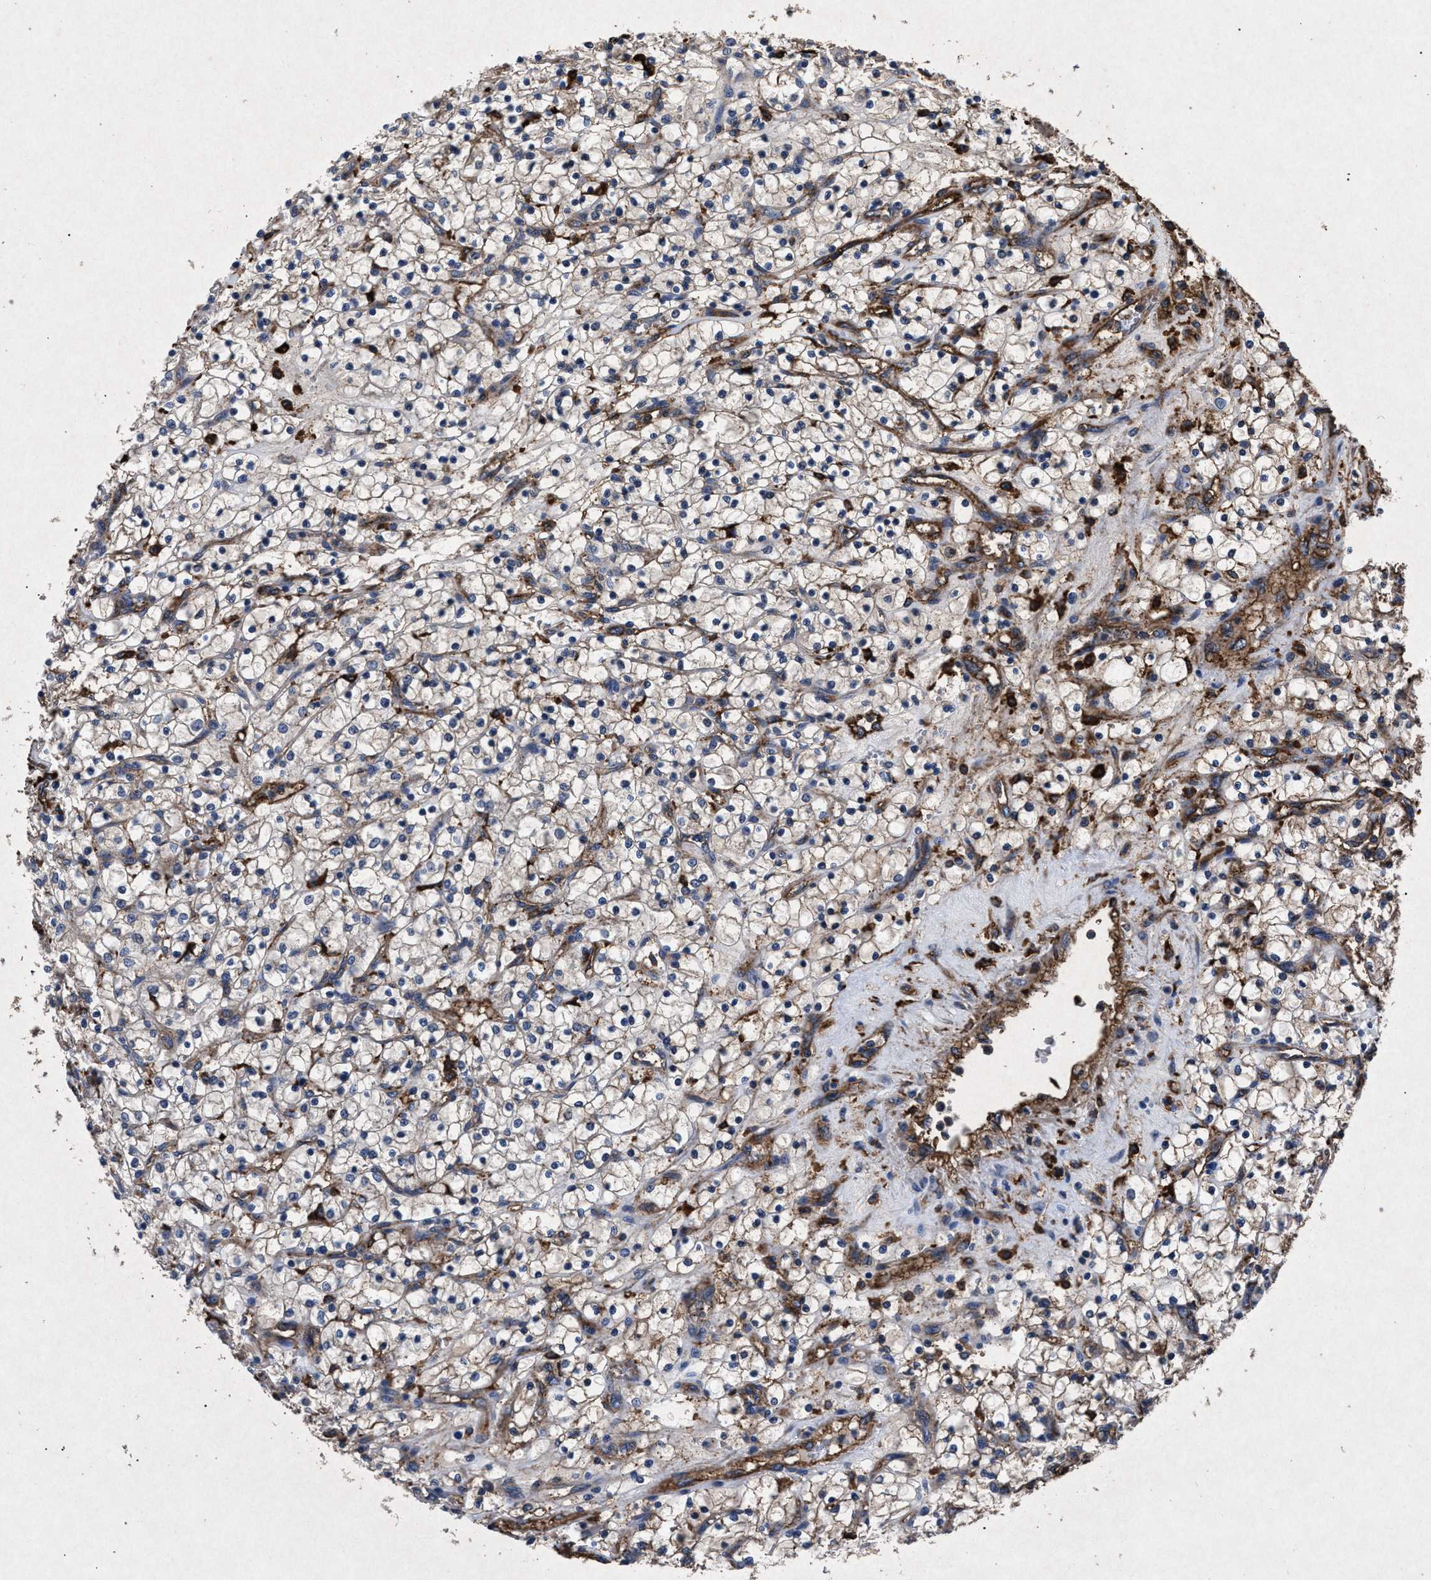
{"staining": {"intensity": "weak", "quantity": ">75%", "location": "cytoplasmic/membranous"}, "tissue": "renal cancer", "cell_type": "Tumor cells", "image_type": "cancer", "snomed": [{"axis": "morphology", "description": "Adenocarcinoma, NOS"}, {"axis": "topography", "description": "Kidney"}], "caption": "Immunohistochemical staining of human renal adenocarcinoma demonstrates low levels of weak cytoplasmic/membranous staining in about >75% of tumor cells.", "gene": "MARCKS", "patient": {"sex": "female", "age": 69}}